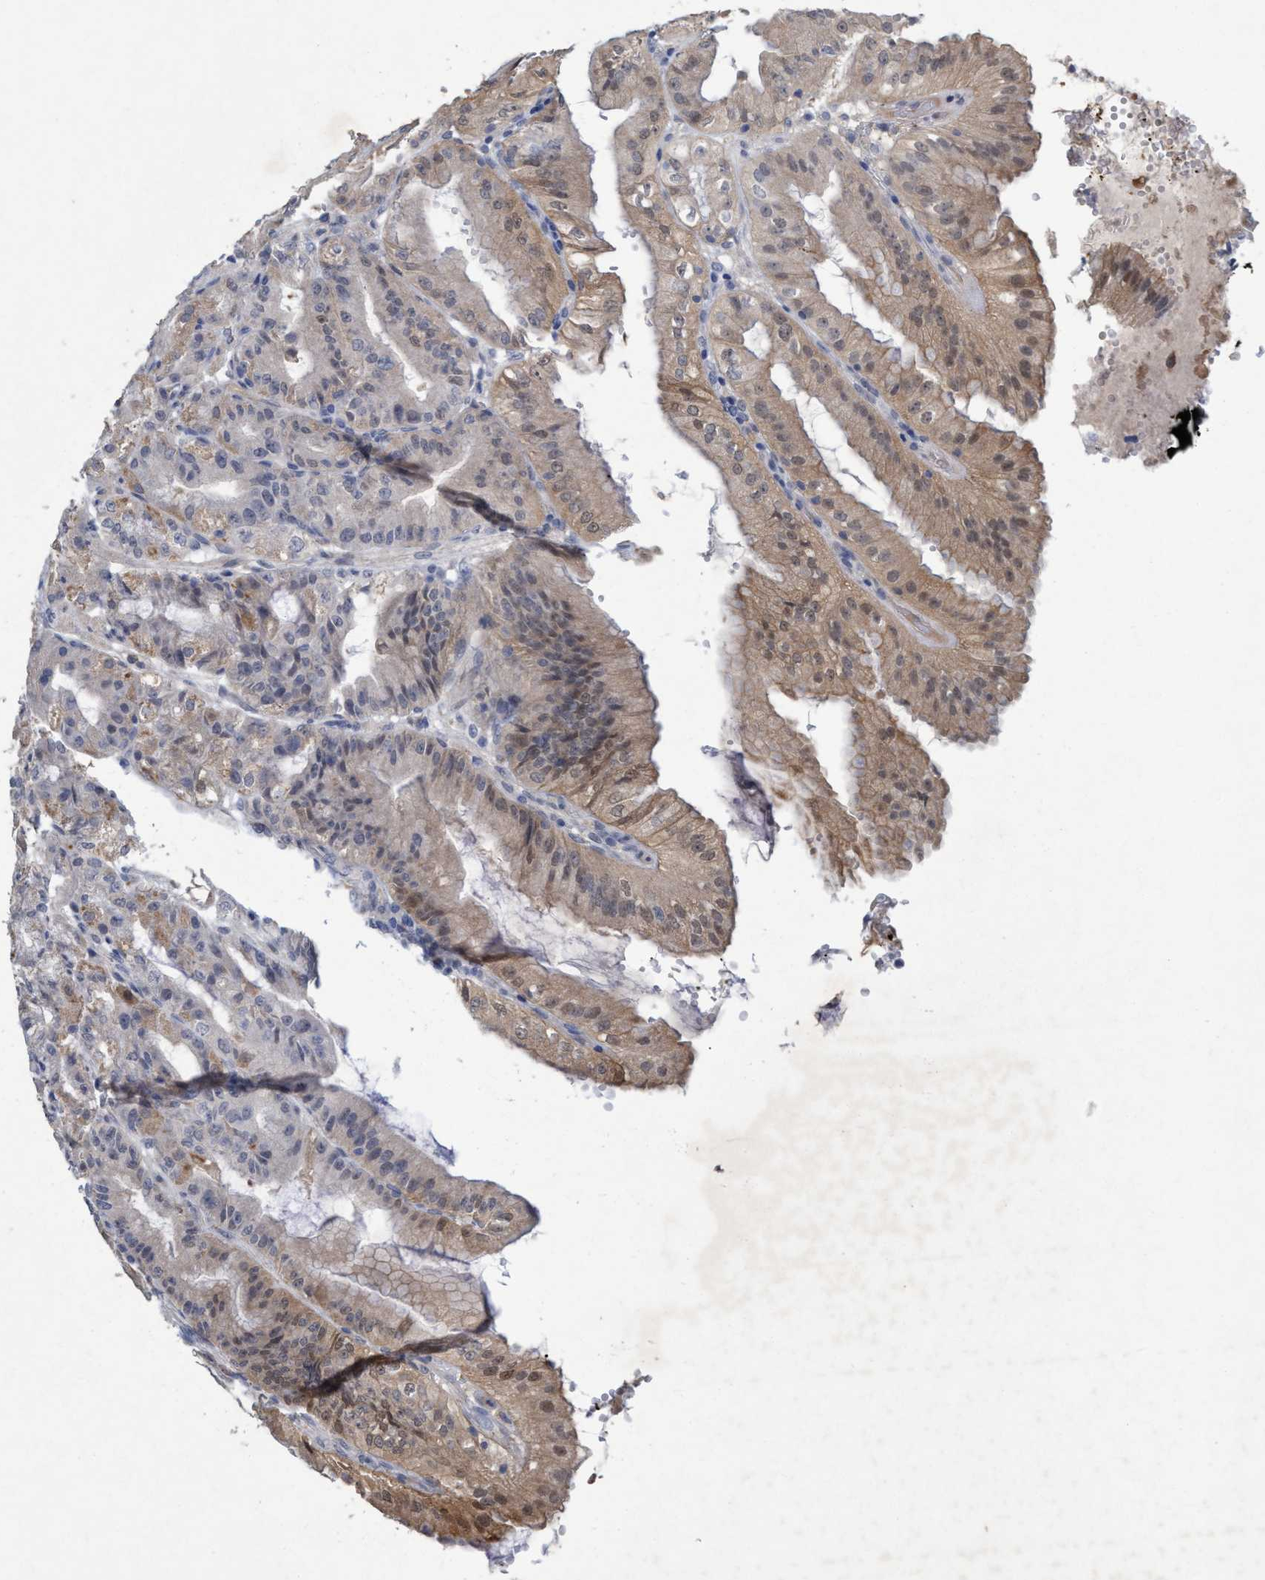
{"staining": {"intensity": "strong", "quantity": "<25%", "location": "cytoplasmic/membranous,nuclear"}, "tissue": "stomach", "cell_type": "Glandular cells", "image_type": "normal", "snomed": [{"axis": "morphology", "description": "Normal tissue, NOS"}, {"axis": "topography", "description": "Stomach, lower"}], "caption": "Stomach stained with a brown dye displays strong cytoplasmic/membranous,nuclear positive positivity in about <25% of glandular cells.", "gene": "RNF208", "patient": {"sex": "male", "age": 71}}